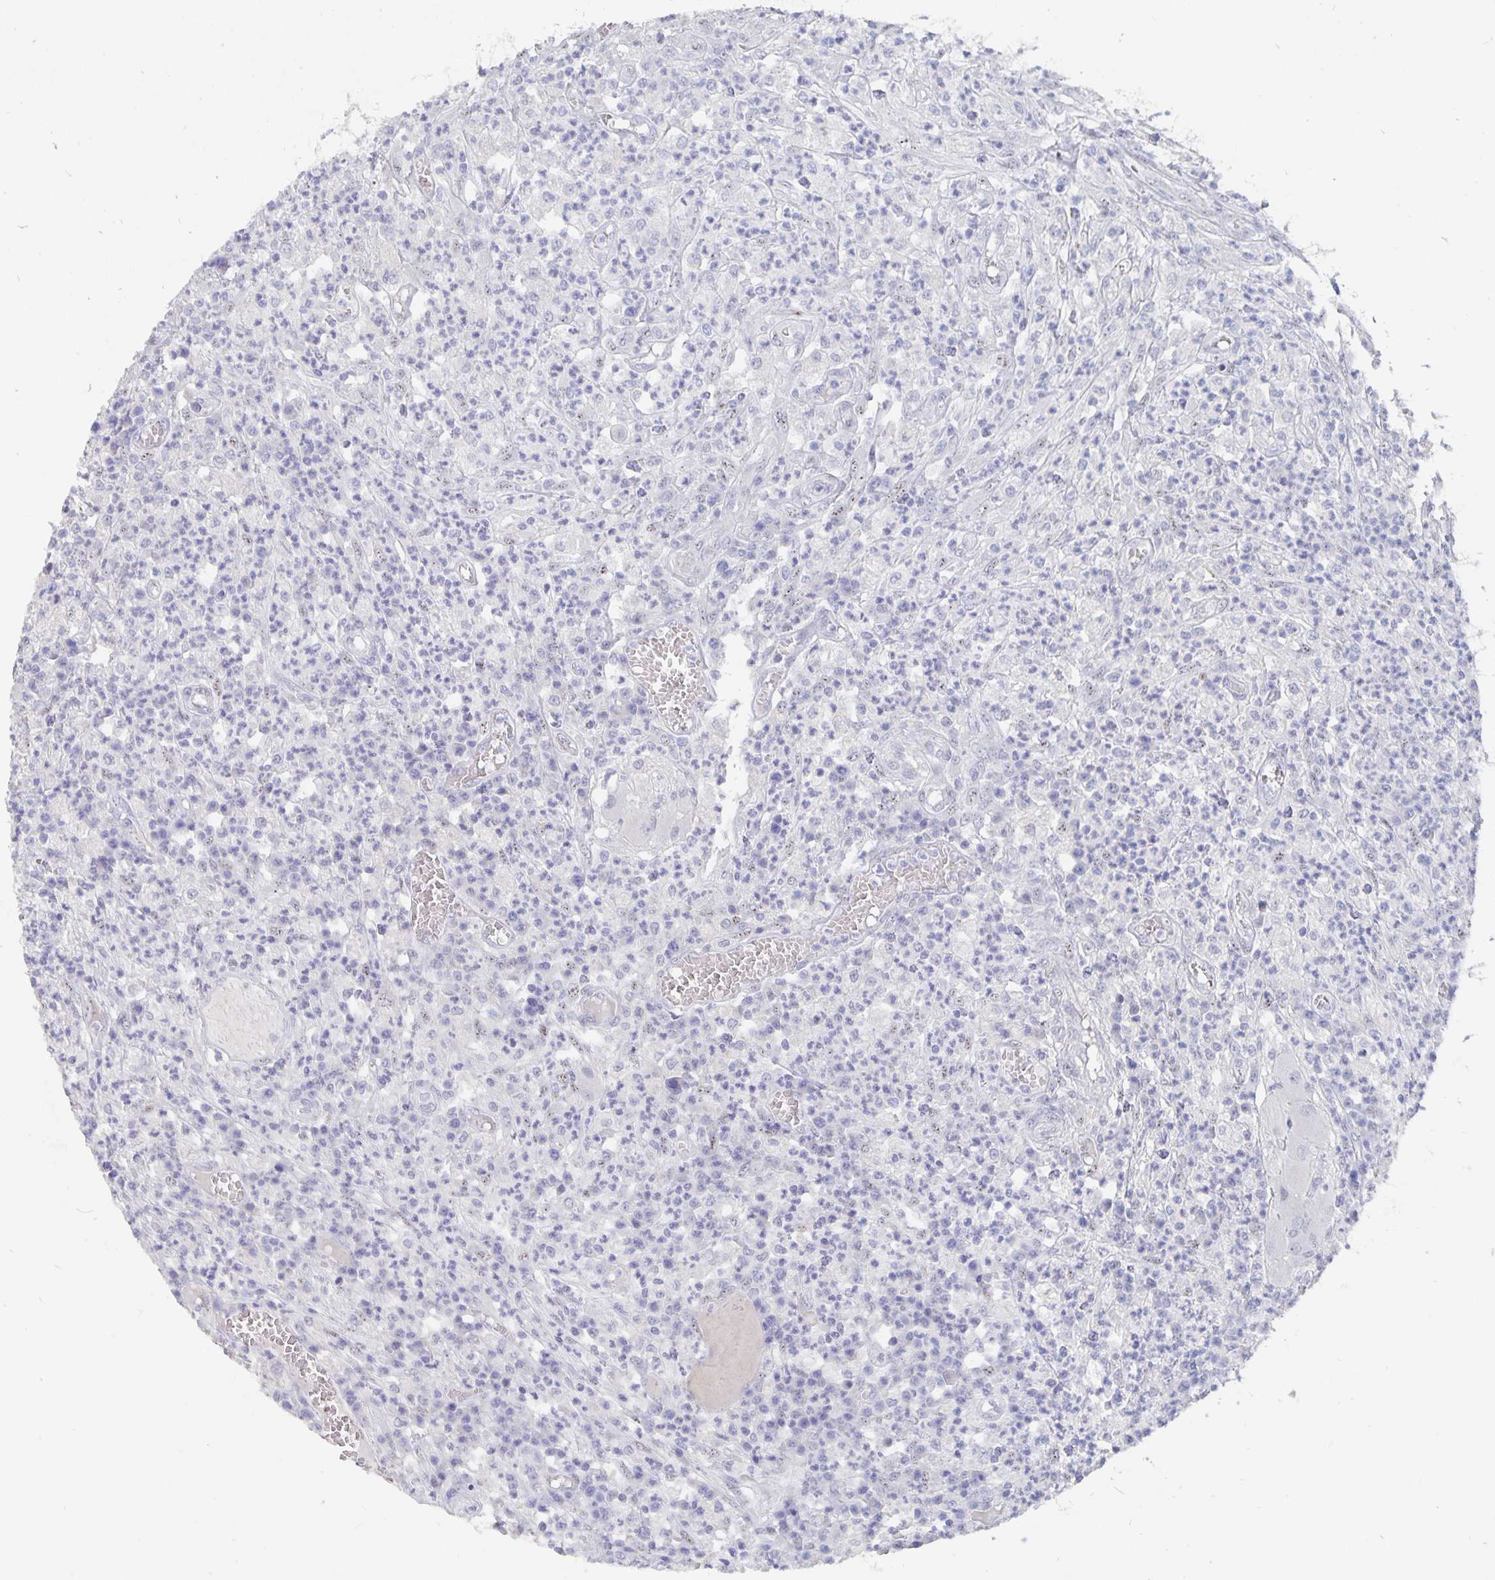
{"staining": {"intensity": "weak", "quantity": "<25%", "location": "nuclear"}, "tissue": "colorectal cancer", "cell_type": "Tumor cells", "image_type": "cancer", "snomed": [{"axis": "morphology", "description": "Normal tissue, NOS"}, {"axis": "morphology", "description": "Adenocarcinoma, NOS"}, {"axis": "topography", "description": "Colon"}], "caption": "Immunohistochemistry histopathology image of human colorectal adenocarcinoma stained for a protein (brown), which reveals no expression in tumor cells.", "gene": "SMOC1", "patient": {"sex": "male", "age": 65}}